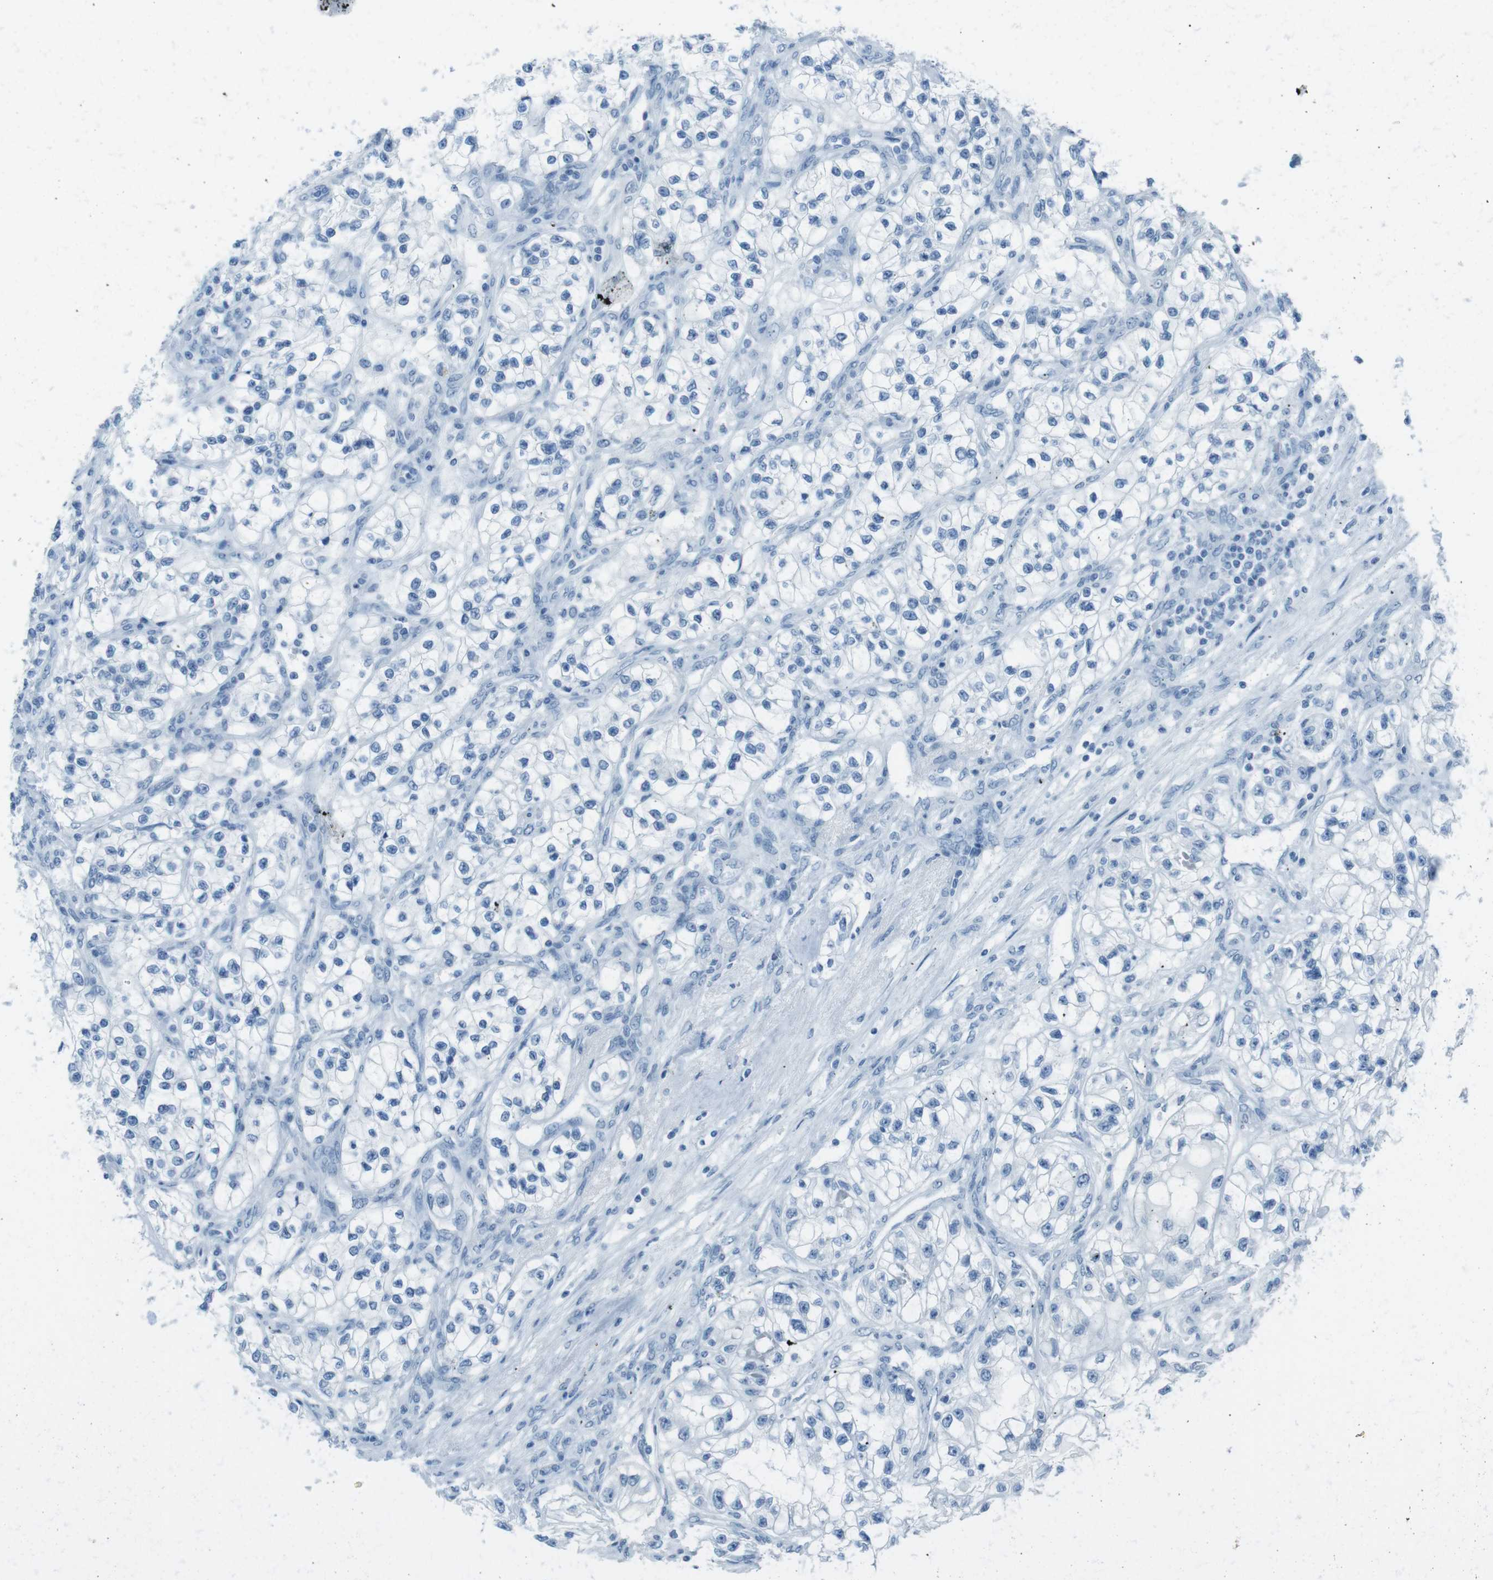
{"staining": {"intensity": "negative", "quantity": "none", "location": "none"}, "tissue": "renal cancer", "cell_type": "Tumor cells", "image_type": "cancer", "snomed": [{"axis": "morphology", "description": "Adenocarcinoma, NOS"}, {"axis": "topography", "description": "Kidney"}], "caption": "Immunohistochemistry (IHC) micrograph of neoplastic tissue: human renal cancer (adenocarcinoma) stained with DAB exhibits no significant protein expression in tumor cells. (Brightfield microscopy of DAB immunohistochemistry (IHC) at high magnification).", "gene": "TMEM207", "patient": {"sex": "female", "age": 57}}